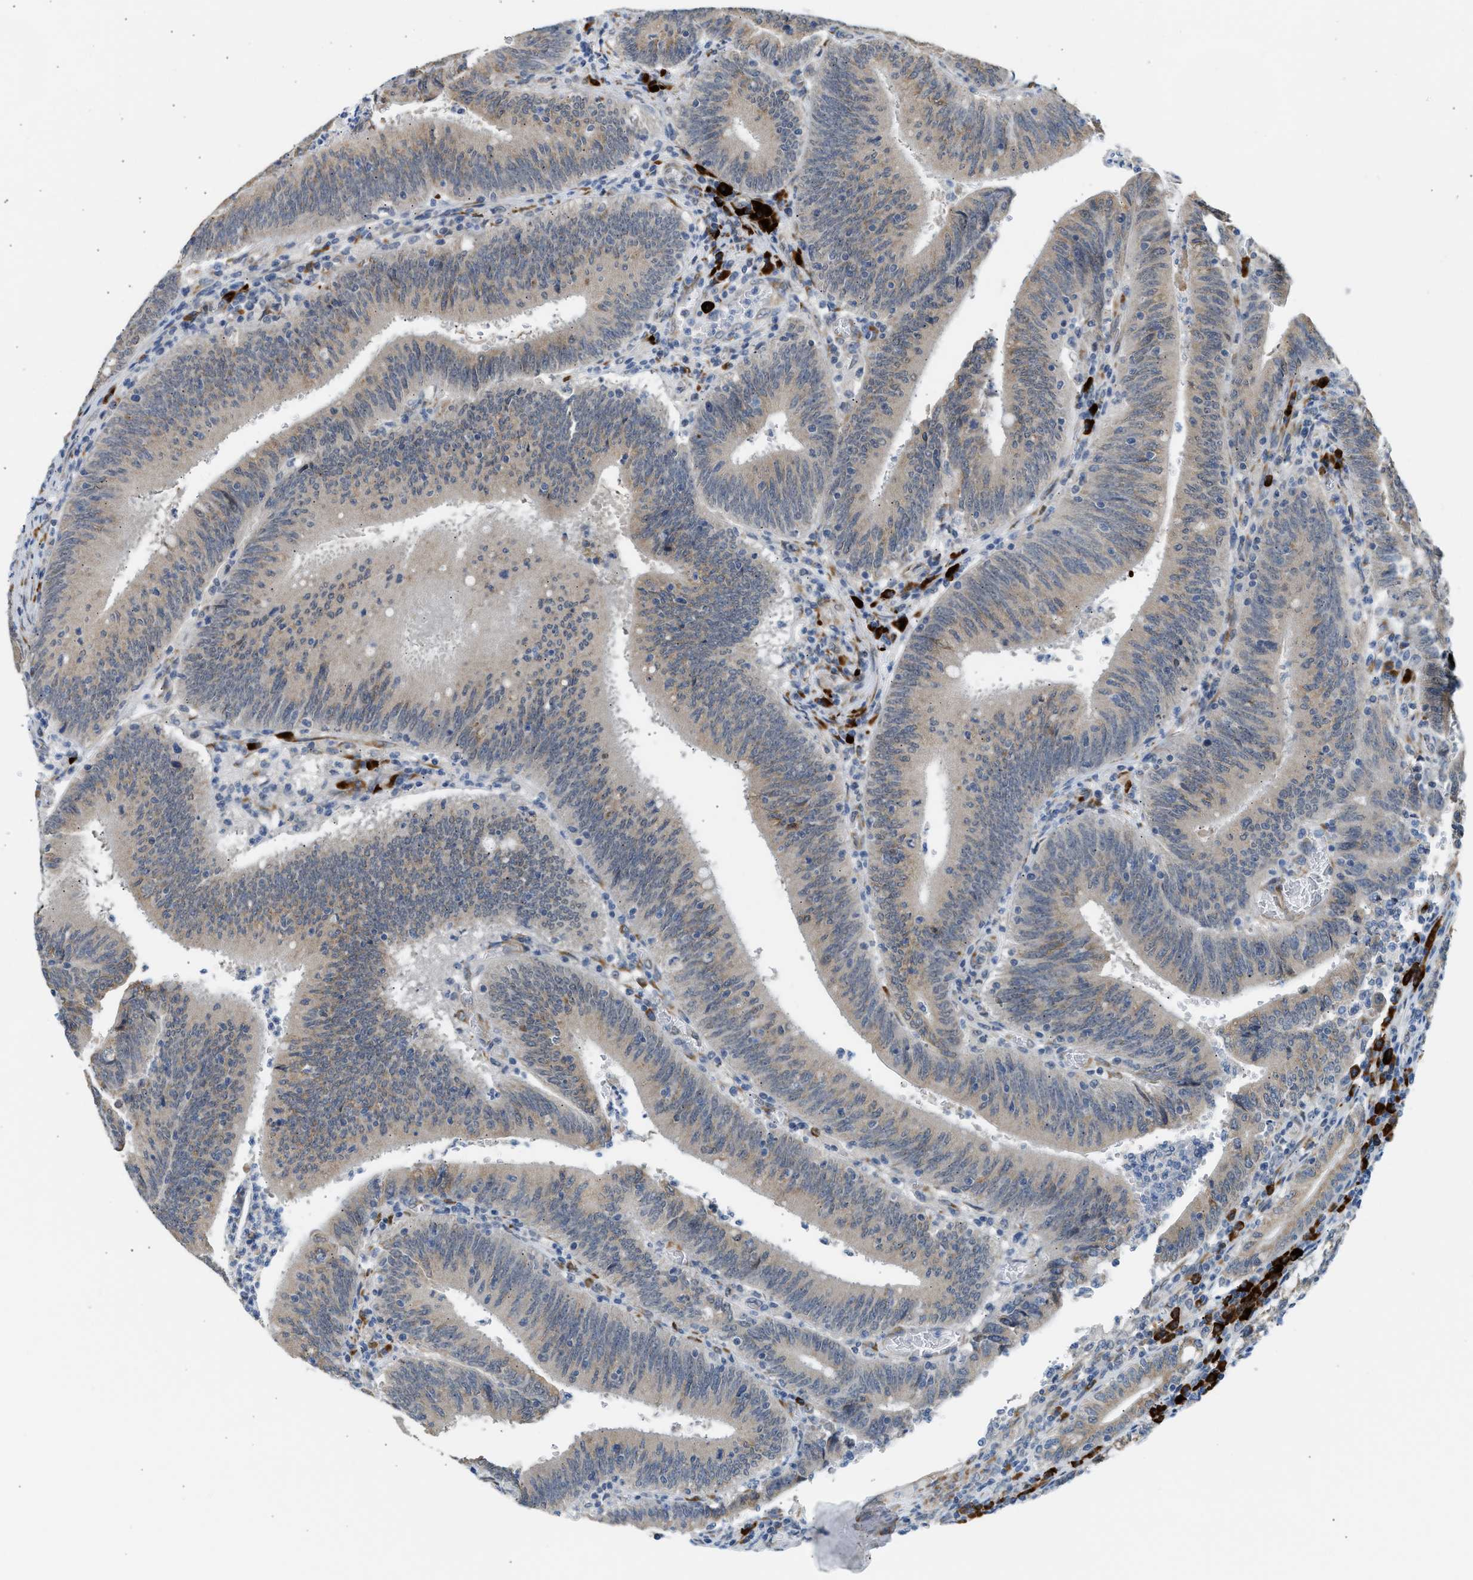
{"staining": {"intensity": "weak", "quantity": "25%-75%", "location": "cytoplasmic/membranous"}, "tissue": "colorectal cancer", "cell_type": "Tumor cells", "image_type": "cancer", "snomed": [{"axis": "morphology", "description": "Normal tissue, NOS"}, {"axis": "morphology", "description": "Adenocarcinoma, NOS"}, {"axis": "topography", "description": "Rectum"}], "caption": "Immunohistochemical staining of colorectal adenocarcinoma displays weak cytoplasmic/membranous protein expression in approximately 25%-75% of tumor cells.", "gene": "KCNC2", "patient": {"sex": "female", "age": 66}}